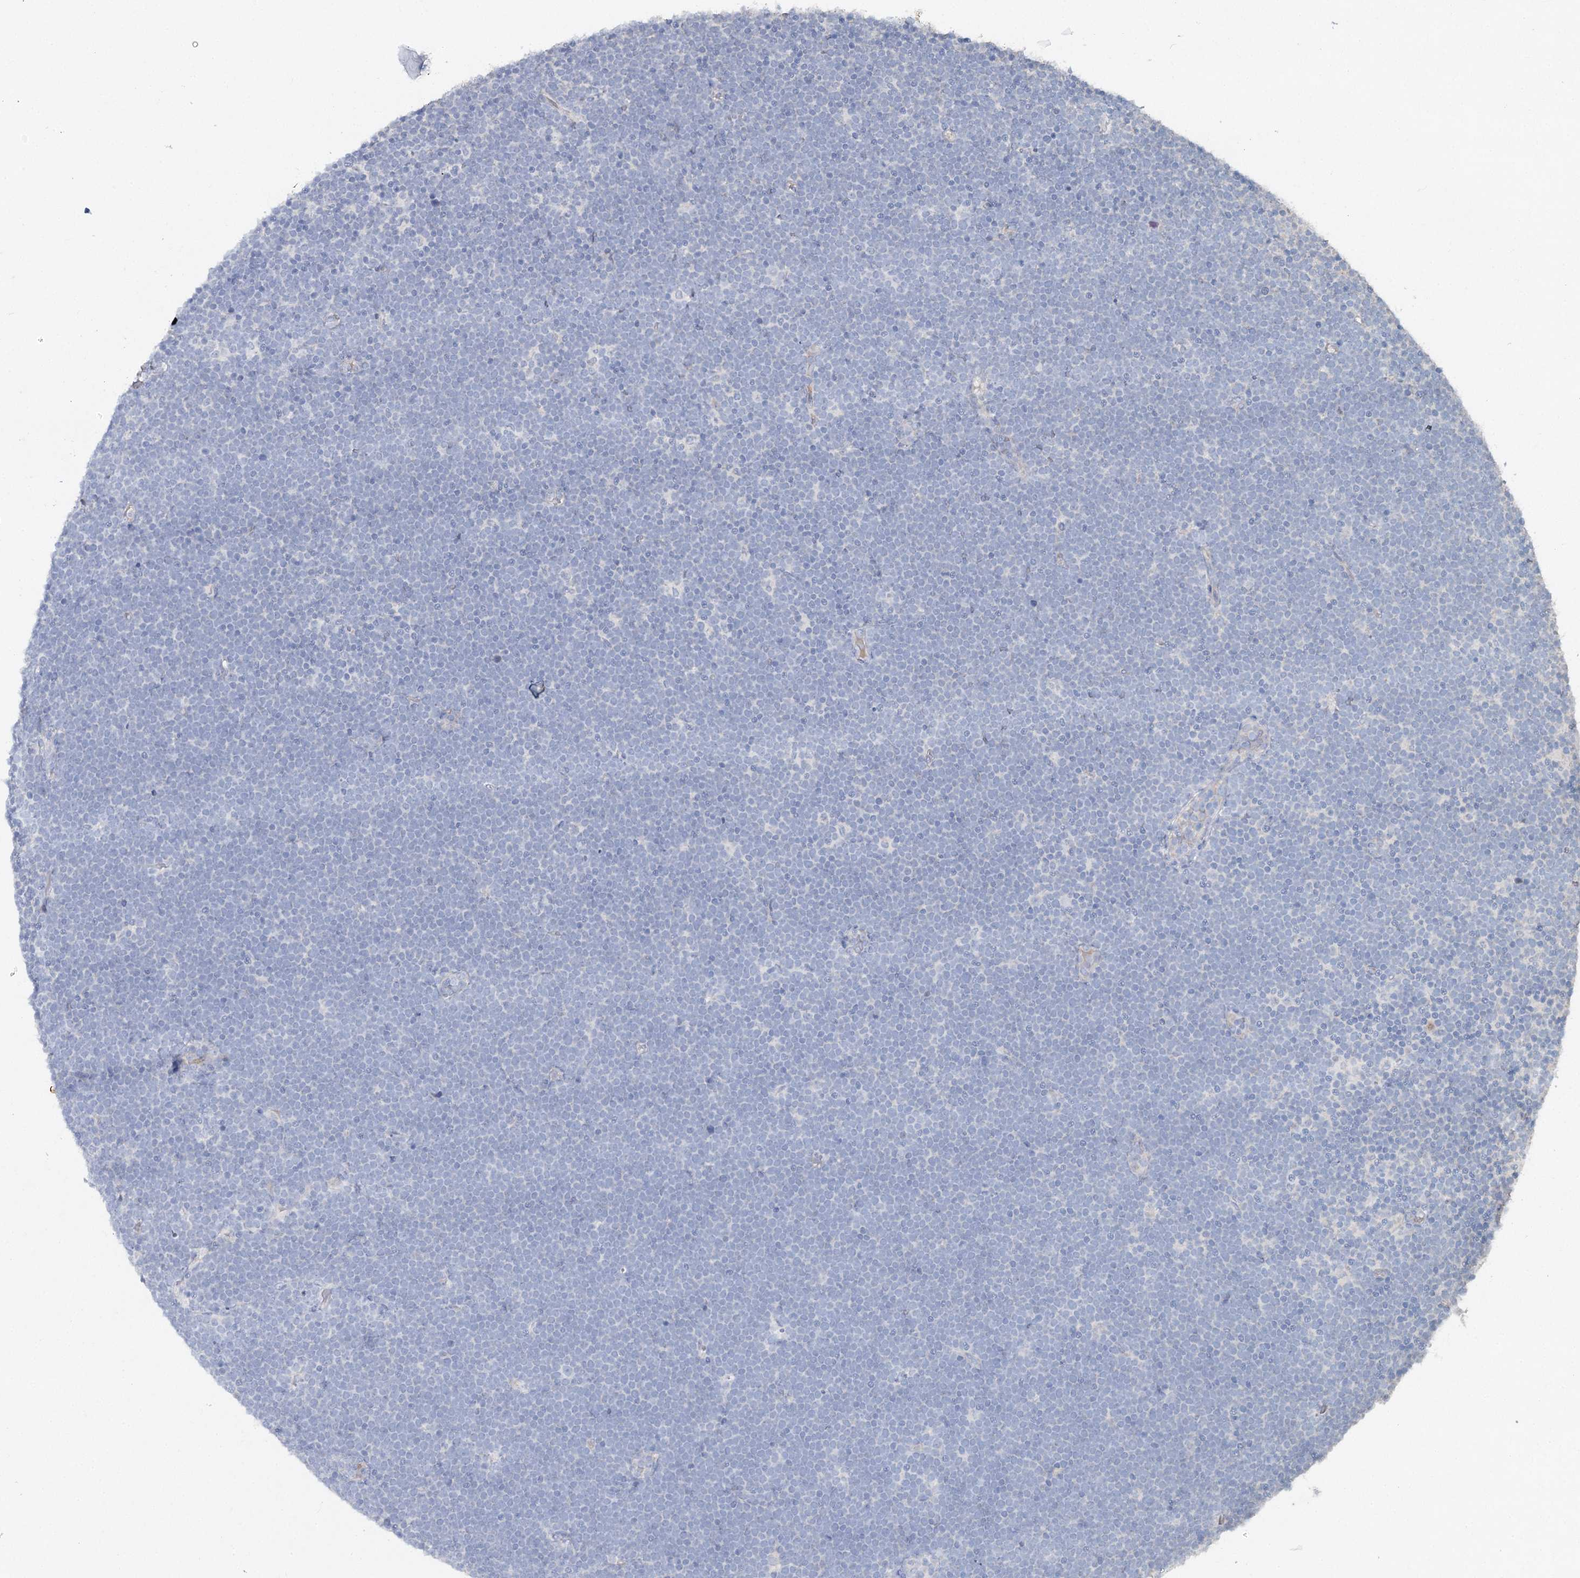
{"staining": {"intensity": "negative", "quantity": "none", "location": "none"}, "tissue": "lymphoma", "cell_type": "Tumor cells", "image_type": "cancer", "snomed": [{"axis": "morphology", "description": "Malignant lymphoma, non-Hodgkin's type, High grade"}, {"axis": "topography", "description": "Lymph node"}], "caption": "Tumor cells are negative for brown protein staining in lymphoma.", "gene": "RFX6", "patient": {"sex": "male", "age": 13}}